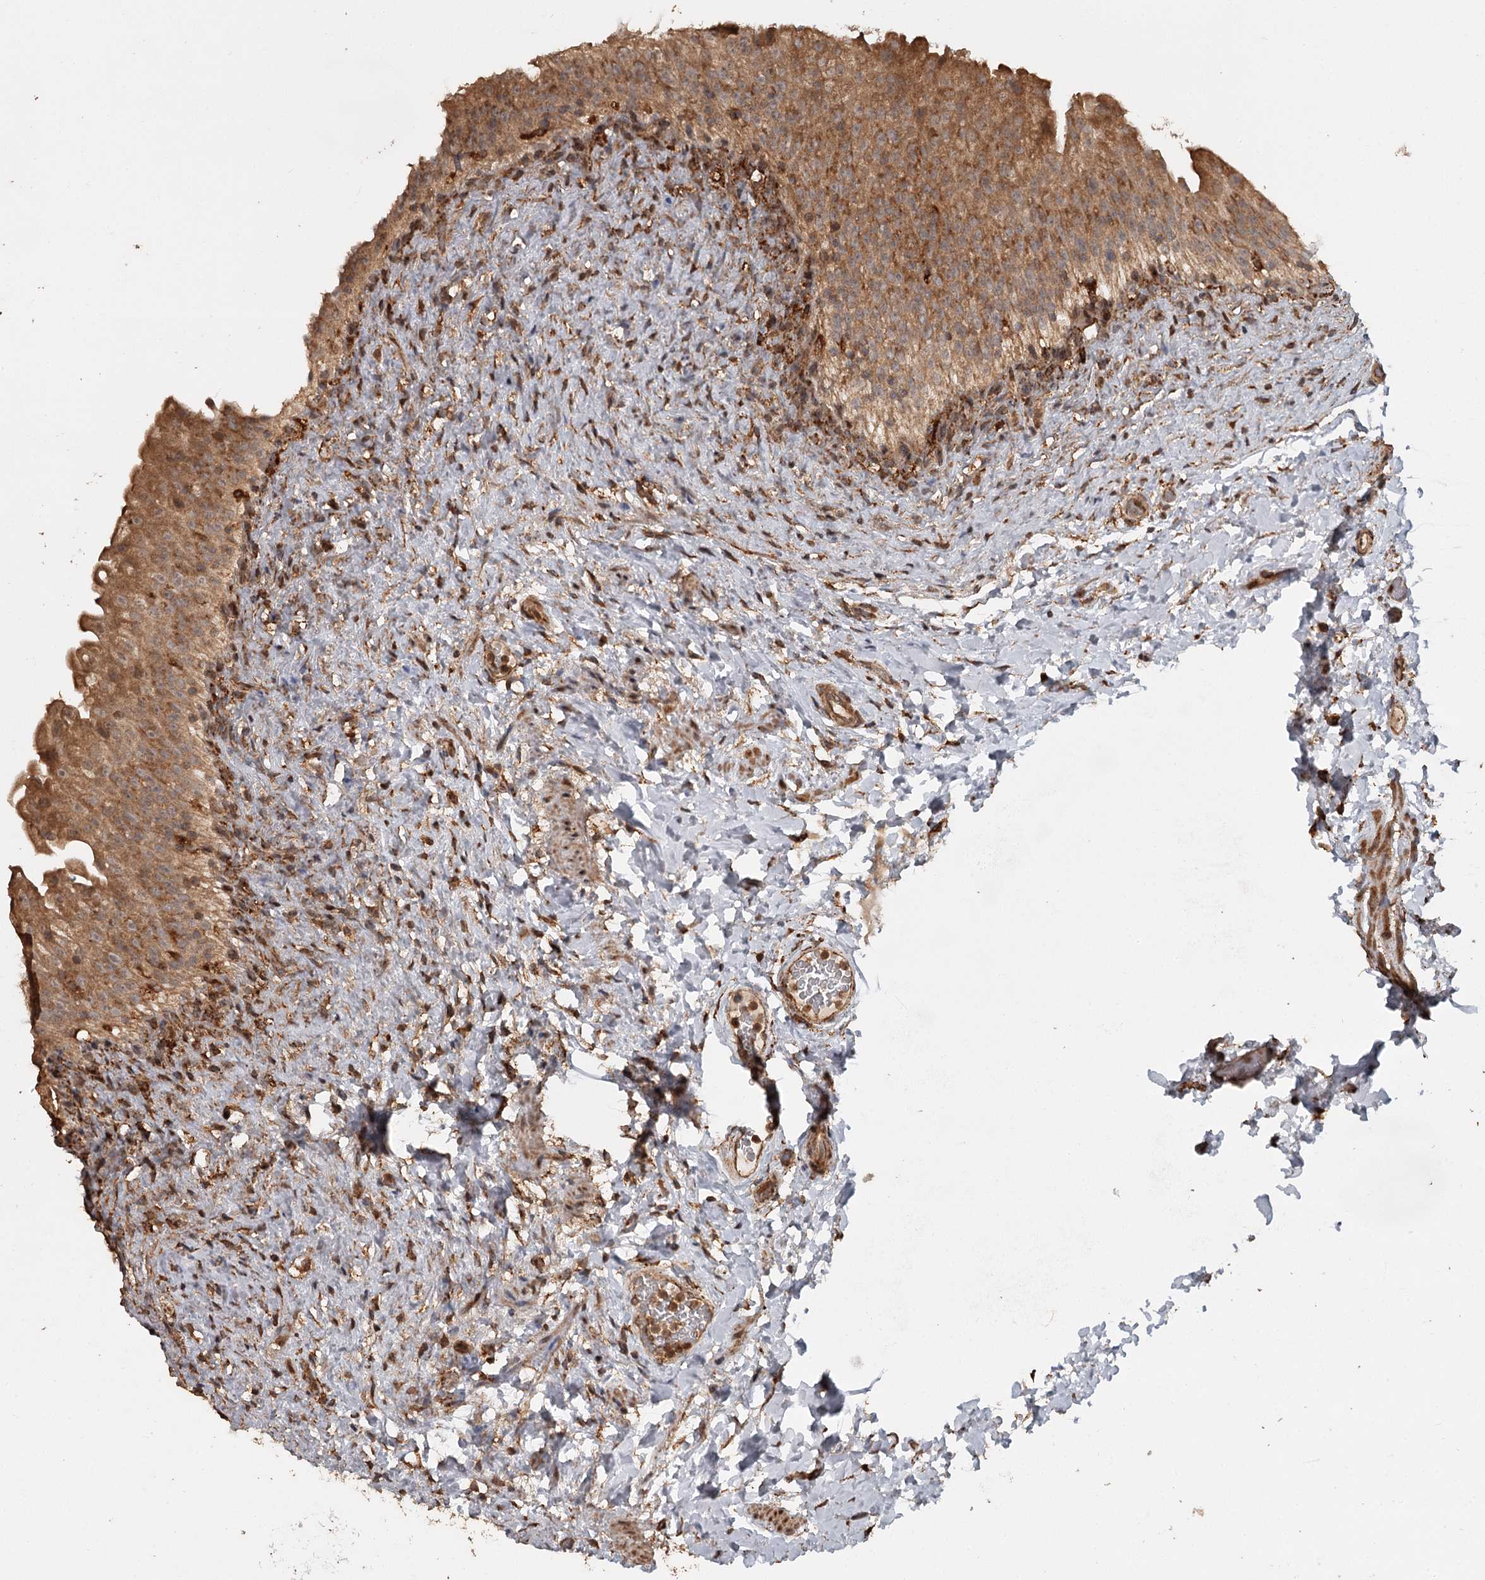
{"staining": {"intensity": "moderate", "quantity": ">75%", "location": "cytoplasmic/membranous"}, "tissue": "urinary bladder", "cell_type": "Urothelial cells", "image_type": "normal", "snomed": [{"axis": "morphology", "description": "Normal tissue, NOS"}, {"axis": "topography", "description": "Urinary bladder"}], "caption": "Immunohistochemical staining of benign urinary bladder exhibits >75% levels of moderate cytoplasmic/membranous protein expression in approximately >75% of urothelial cells. Using DAB (3,3'-diaminobenzidine) (brown) and hematoxylin (blue) stains, captured at high magnification using brightfield microscopy.", "gene": "FAXC", "patient": {"sex": "female", "age": 27}}